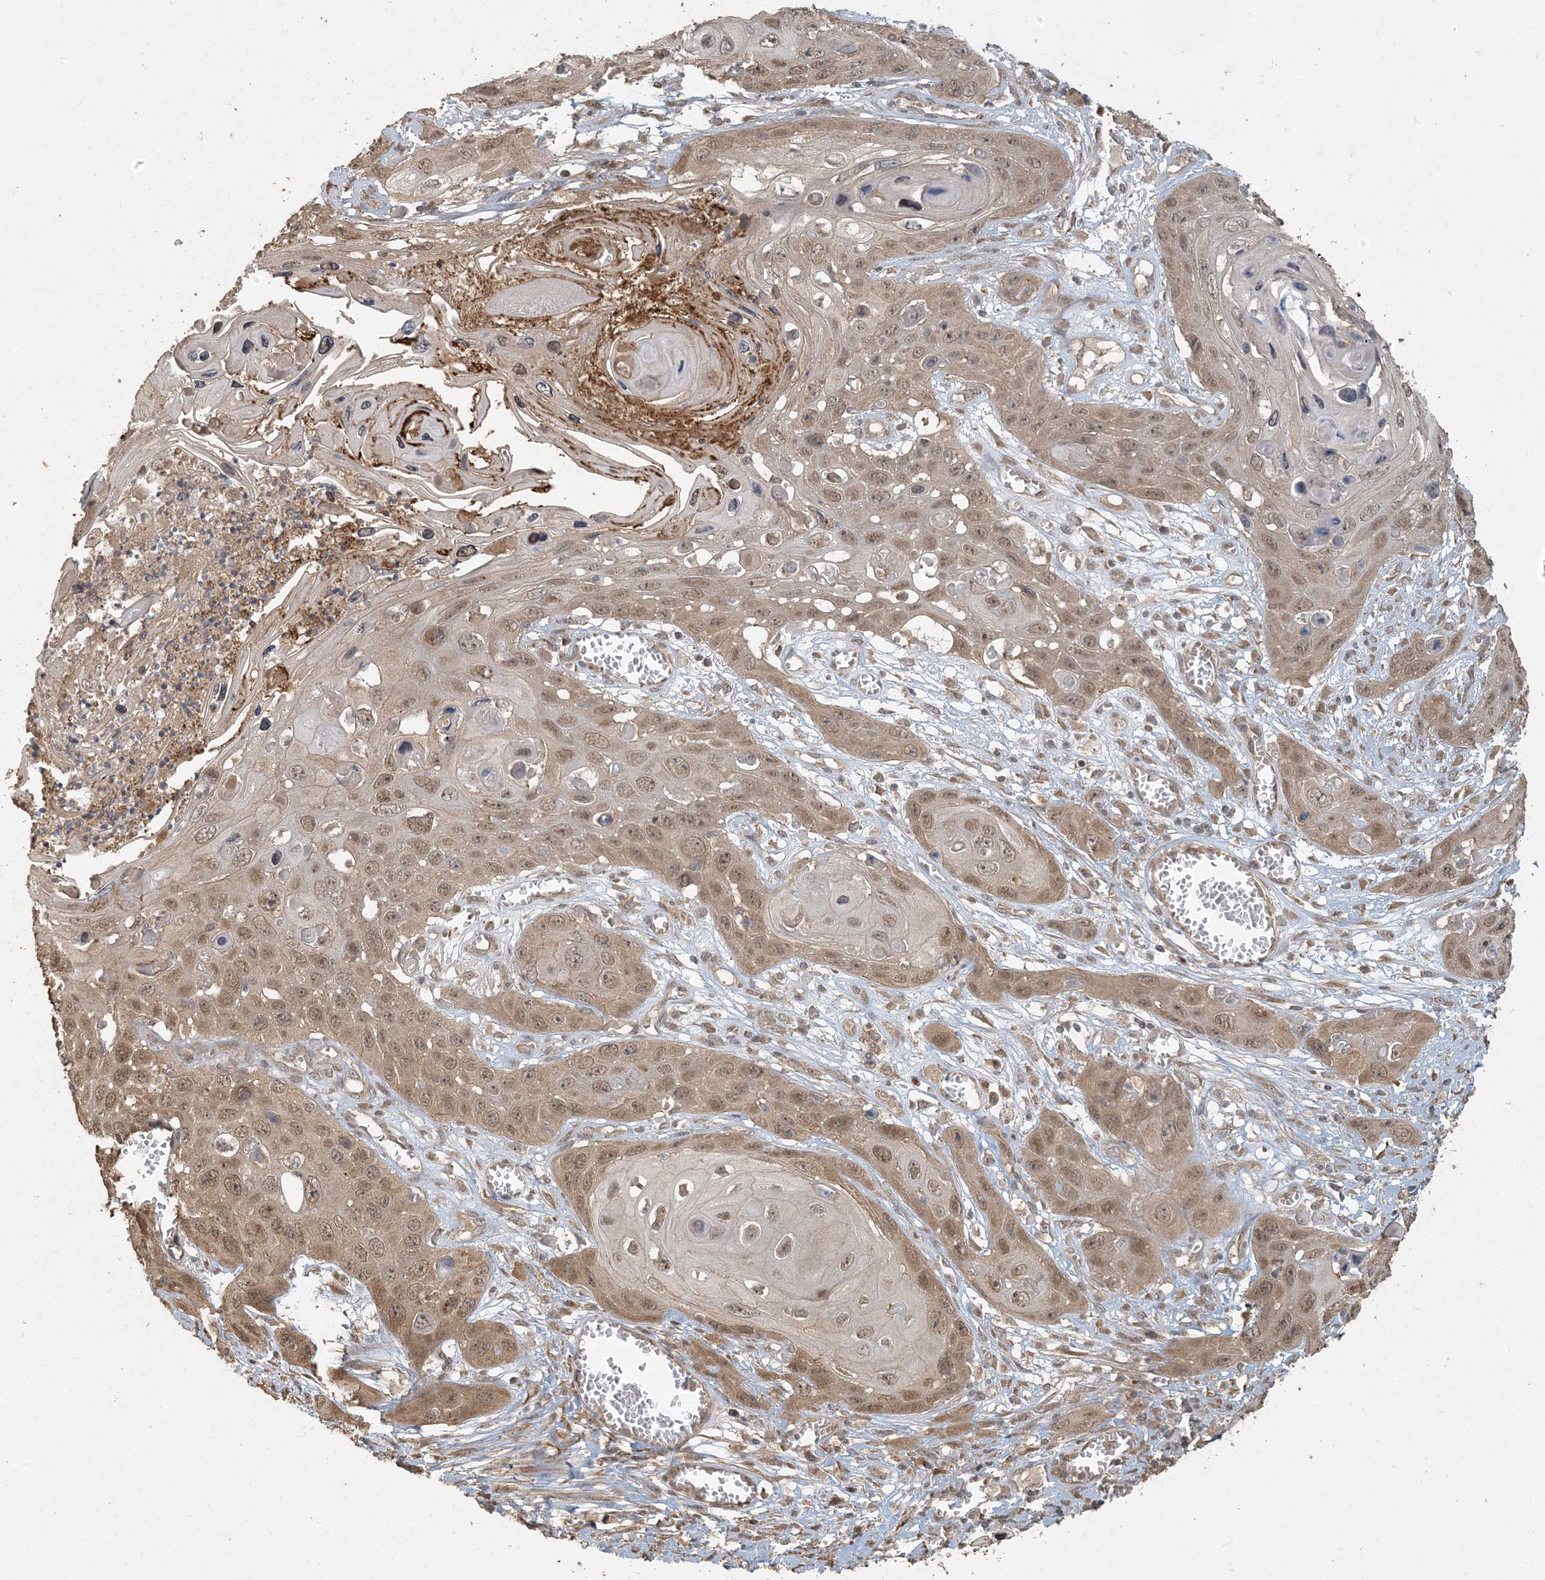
{"staining": {"intensity": "moderate", "quantity": ">75%", "location": "cytoplasmic/membranous,nuclear"}, "tissue": "skin cancer", "cell_type": "Tumor cells", "image_type": "cancer", "snomed": [{"axis": "morphology", "description": "Squamous cell carcinoma, NOS"}, {"axis": "topography", "description": "Skin"}], "caption": "Skin cancer stained with immunohistochemistry shows moderate cytoplasmic/membranous and nuclear positivity in about >75% of tumor cells.", "gene": "AK9", "patient": {"sex": "male", "age": 55}}